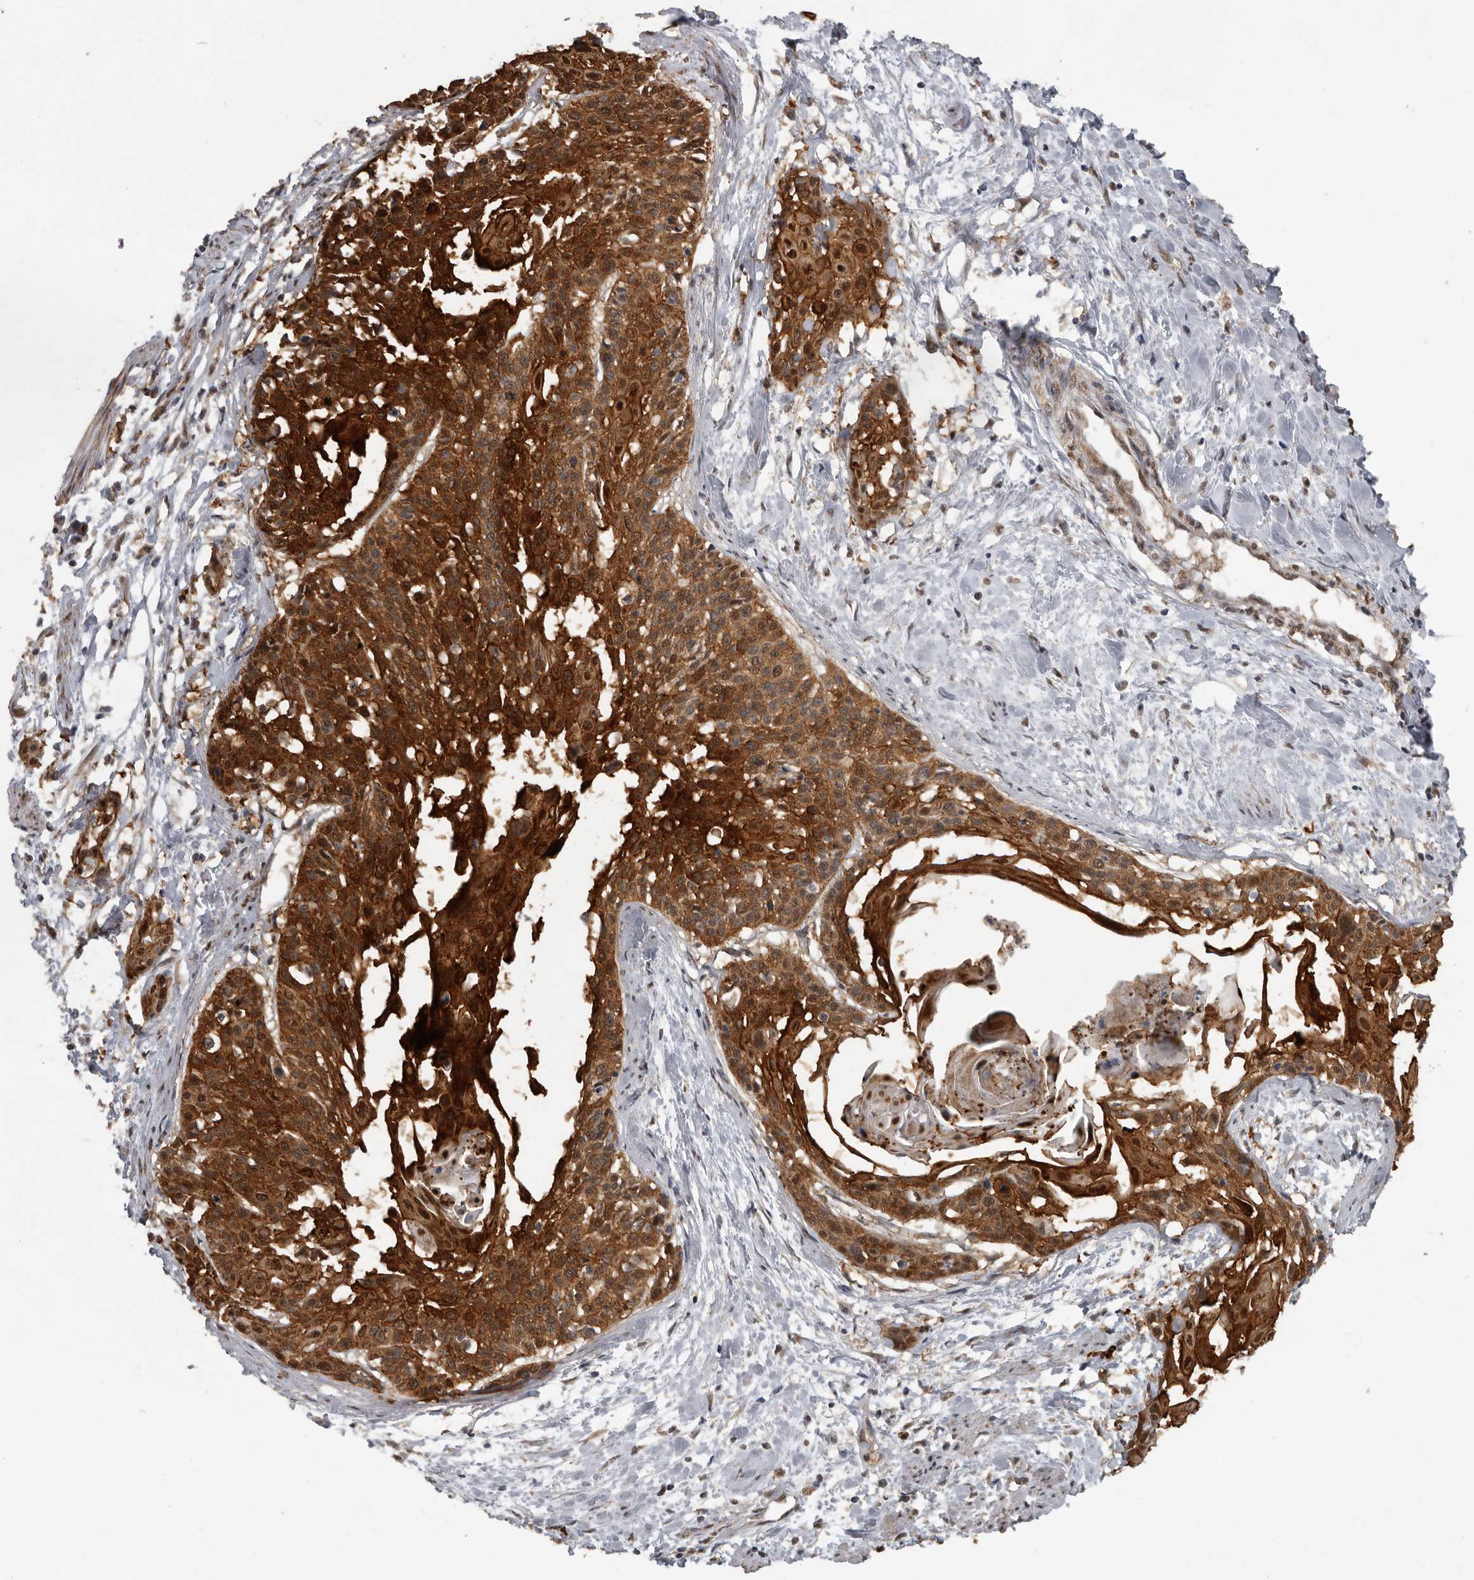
{"staining": {"intensity": "strong", "quantity": ">75%", "location": "cytoplasmic/membranous,nuclear"}, "tissue": "cervical cancer", "cell_type": "Tumor cells", "image_type": "cancer", "snomed": [{"axis": "morphology", "description": "Squamous cell carcinoma, NOS"}, {"axis": "topography", "description": "Cervix"}], "caption": "Human cervical cancer (squamous cell carcinoma) stained for a protein (brown) displays strong cytoplasmic/membranous and nuclear positive staining in approximately >75% of tumor cells.", "gene": "MTF1", "patient": {"sex": "female", "age": 57}}